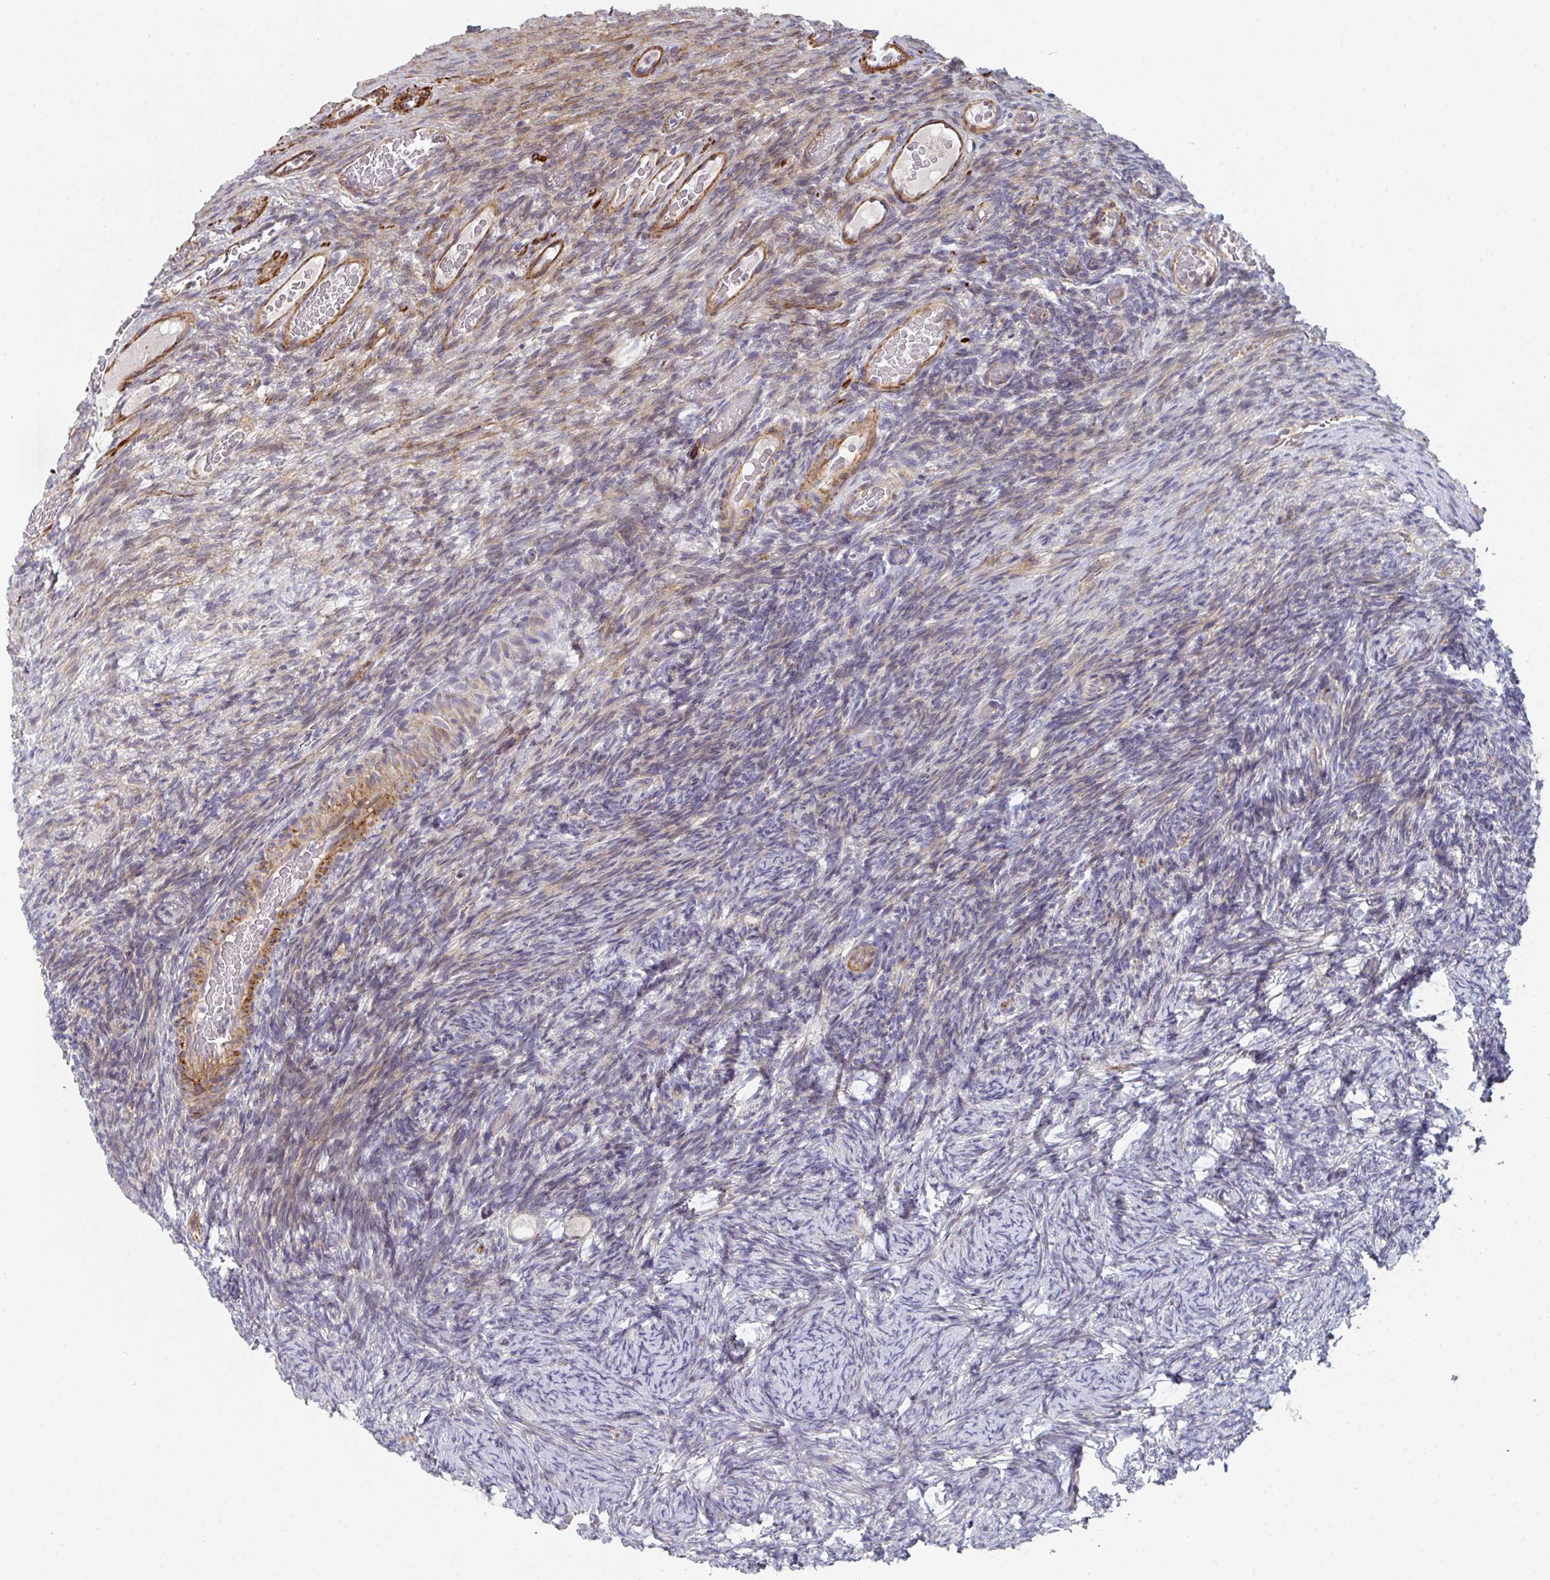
{"staining": {"intensity": "weak", "quantity": "<25%", "location": "cytoplasmic/membranous"}, "tissue": "ovary", "cell_type": "Ovarian stroma cells", "image_type": "normal", "snomed": [{"axis": "morphology", "description": "Normal tissue, NOS"}, {"axis": "topography", "description": "Ovary"}], "caption": "Photomicrograph shows no protein expression in ovarian stroma cells of unremarkable ovary. (Immunohistochemistry (ihc), brightfield microscopy, high magnification).", "gene": "FZD2", "patient": {"sex": "female", "age": 34}}